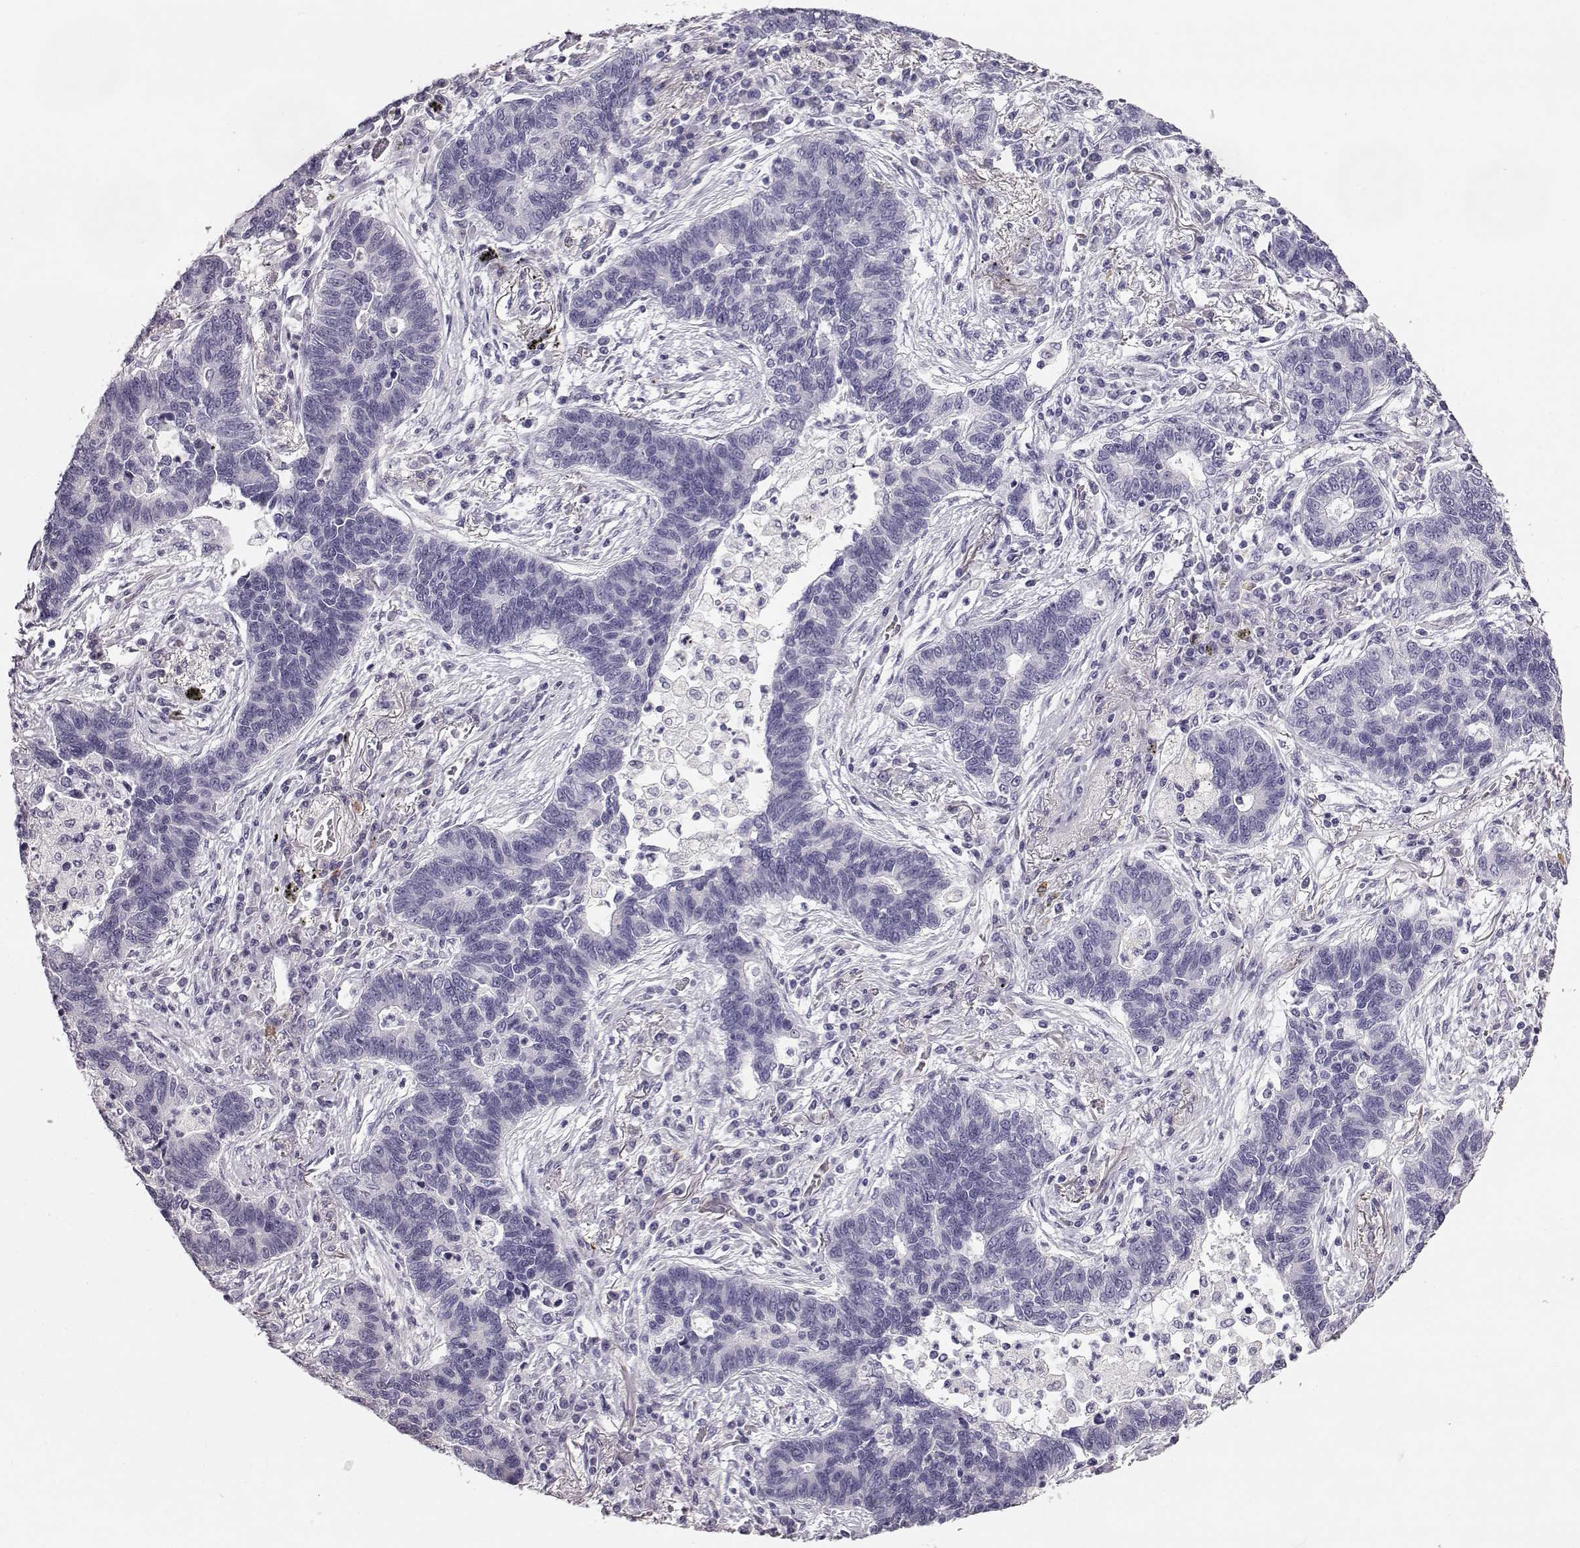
{"staining": {"intensity": "negative", "quantity": "none", "location": "none"}, "tissue": "lung cancer", "cell_type": "Tumor cells", "image_type": "cancer", "snomed": [{"axis": "morphology", "description": "Adenocarcinoma, NOS"}, {"axis": "topography", "description": "Lung"}], "caption": "DAB (3,3'-diaminobenzidine) immunohistochemical staining of human lung cancer exhibits no significant staining in tumor cells.", "gene": "NPTXR", "patient": {"sex": "female", "age": 57}}